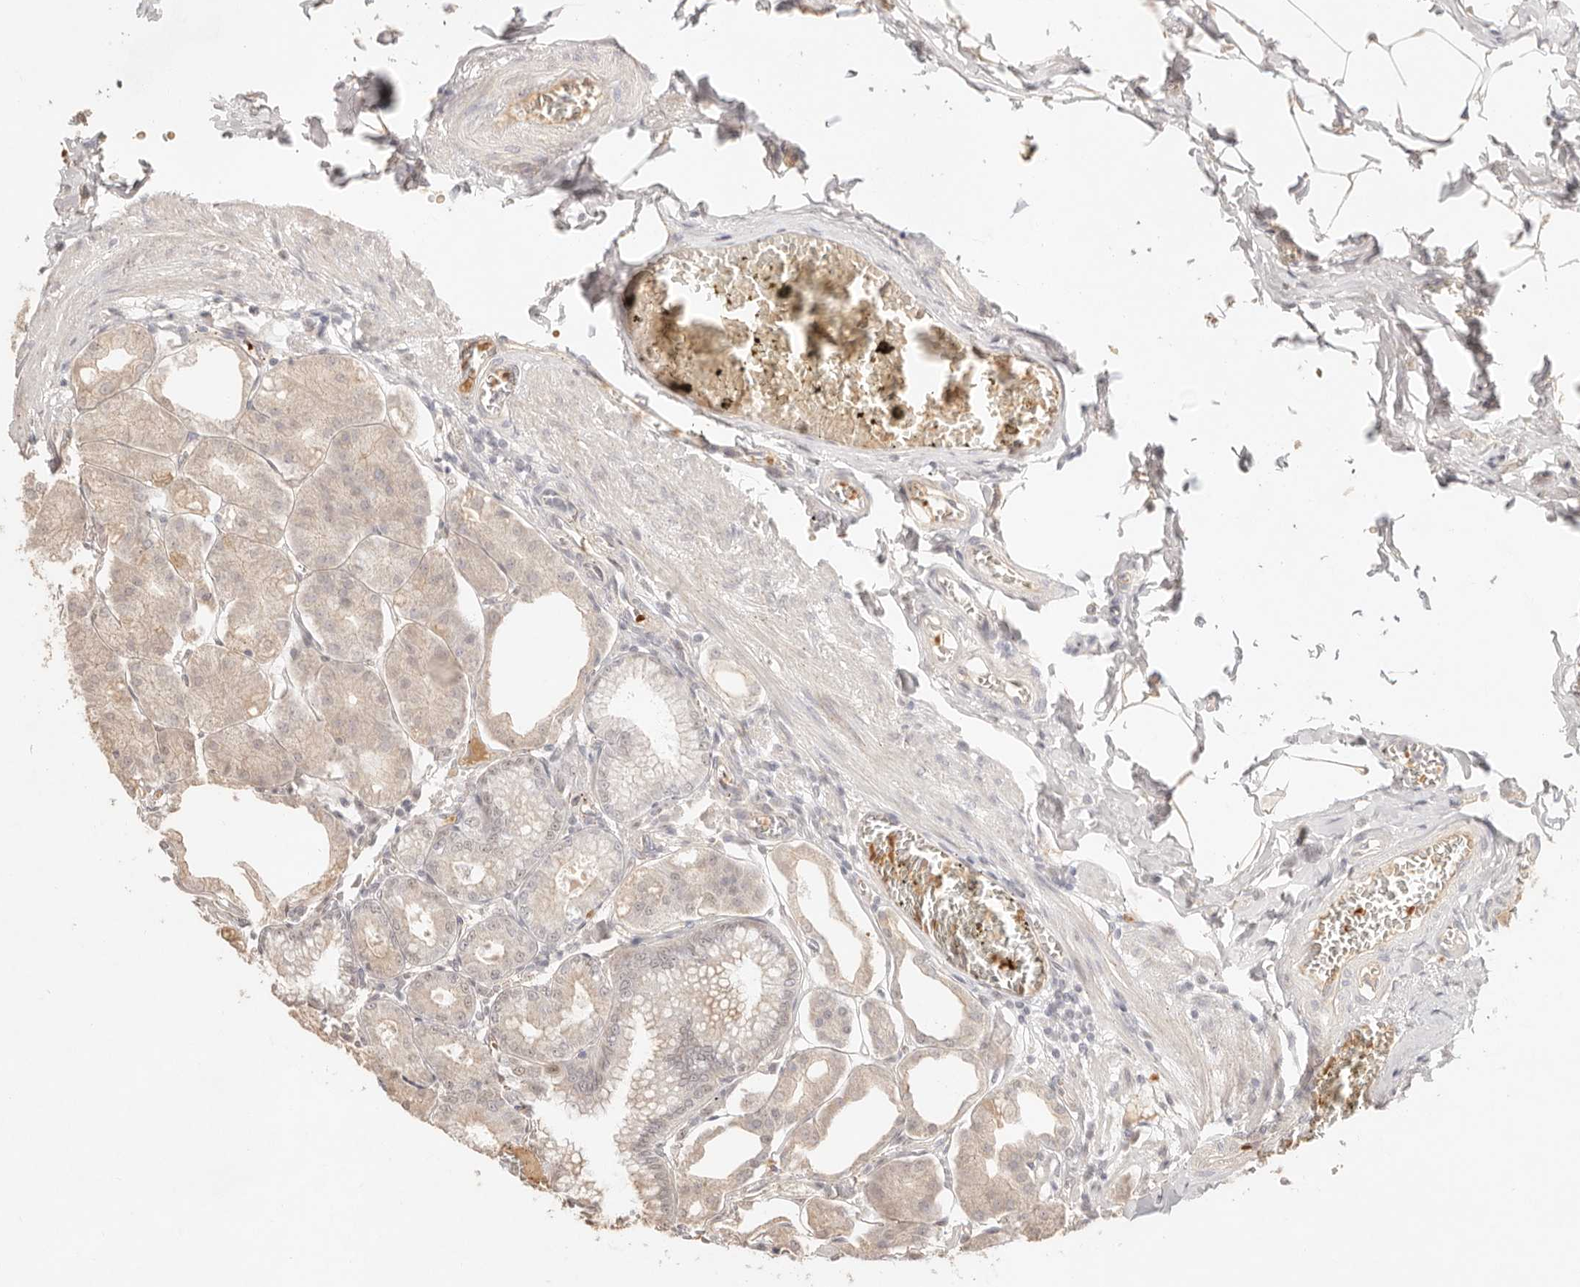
{"staining": {"intensity": "weak", "quantity": "25%-75%", "location": "cytoplasmic/membranous,nuclear"}, "tissue": "stomach", "cell_type": "Glandular cells", "image_type": "normal", "snomed": [{"axis": "morphology", "description": "Normal tissue, NOS"}, {"axis": "topography", "description": "Stomach, lower"}], "caption": "IHC photomicrograph of normal stomach: stomach stained using IHC reveals low levels of weak protein expression localized specifically in the cytoplasmic/membranous,nuclear of glandular cells, appearing as a cytoplasmic/membranous,nuclear brown color.", "gene": "MEP1A", "patient": {"sex": "male", "age": 71}}